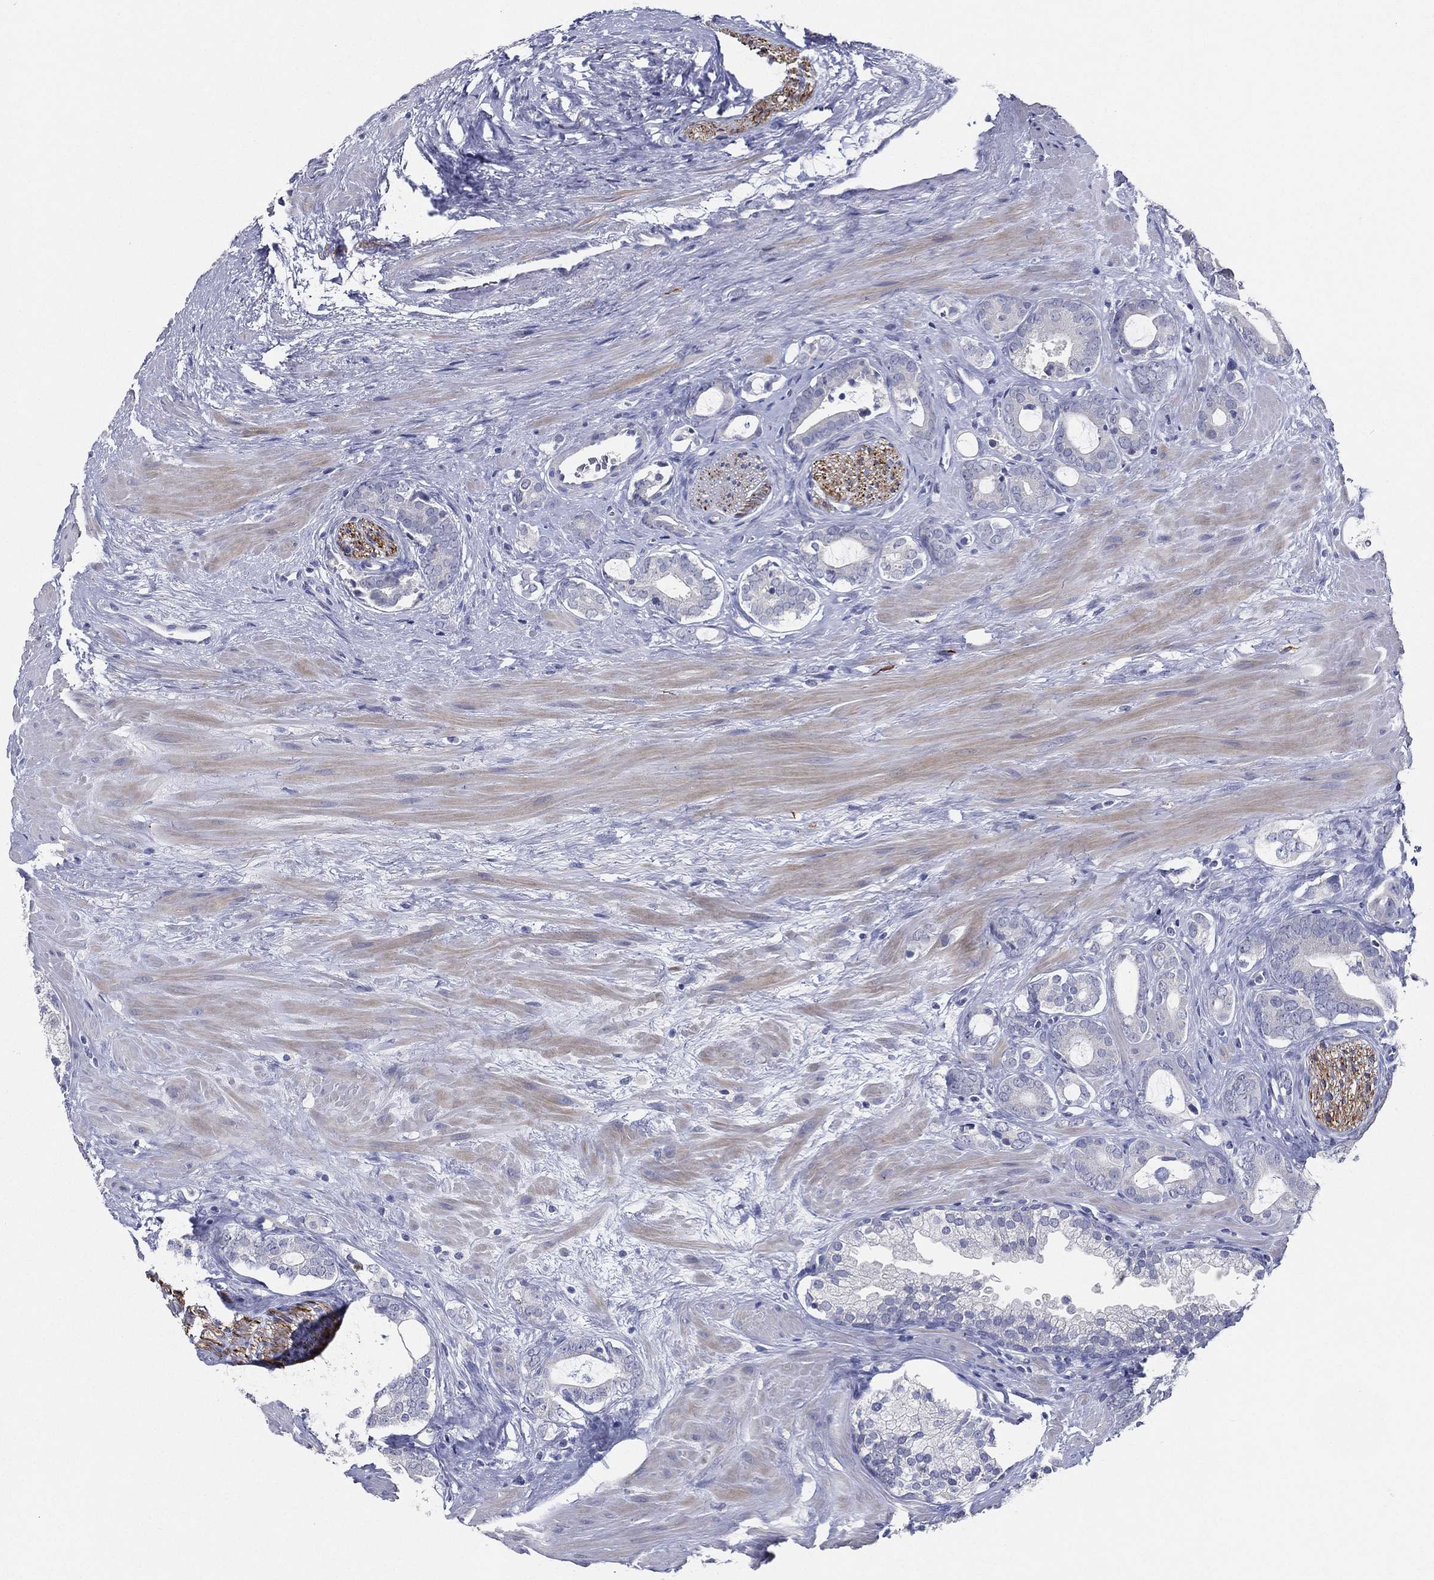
{"staining": {"intensity": "negative", "quantity": "none", "location": "none"}, "tissue": "prostate cancer", "cell_type": "Tumor cells", "image_type": "cancer", "snomed": [{"axis": "morphology", "description": "Adenocarcinoma, NOS"}, {"axis": "topography", "description": "Prostate"}], "caption": "Immunohistochemistry of prostate cancer demonstrates no expression in tumor cells. Nuclei are stained in blue.", "gene": "SLC13A4", "patient": {"sex": "male", "age": 55}}